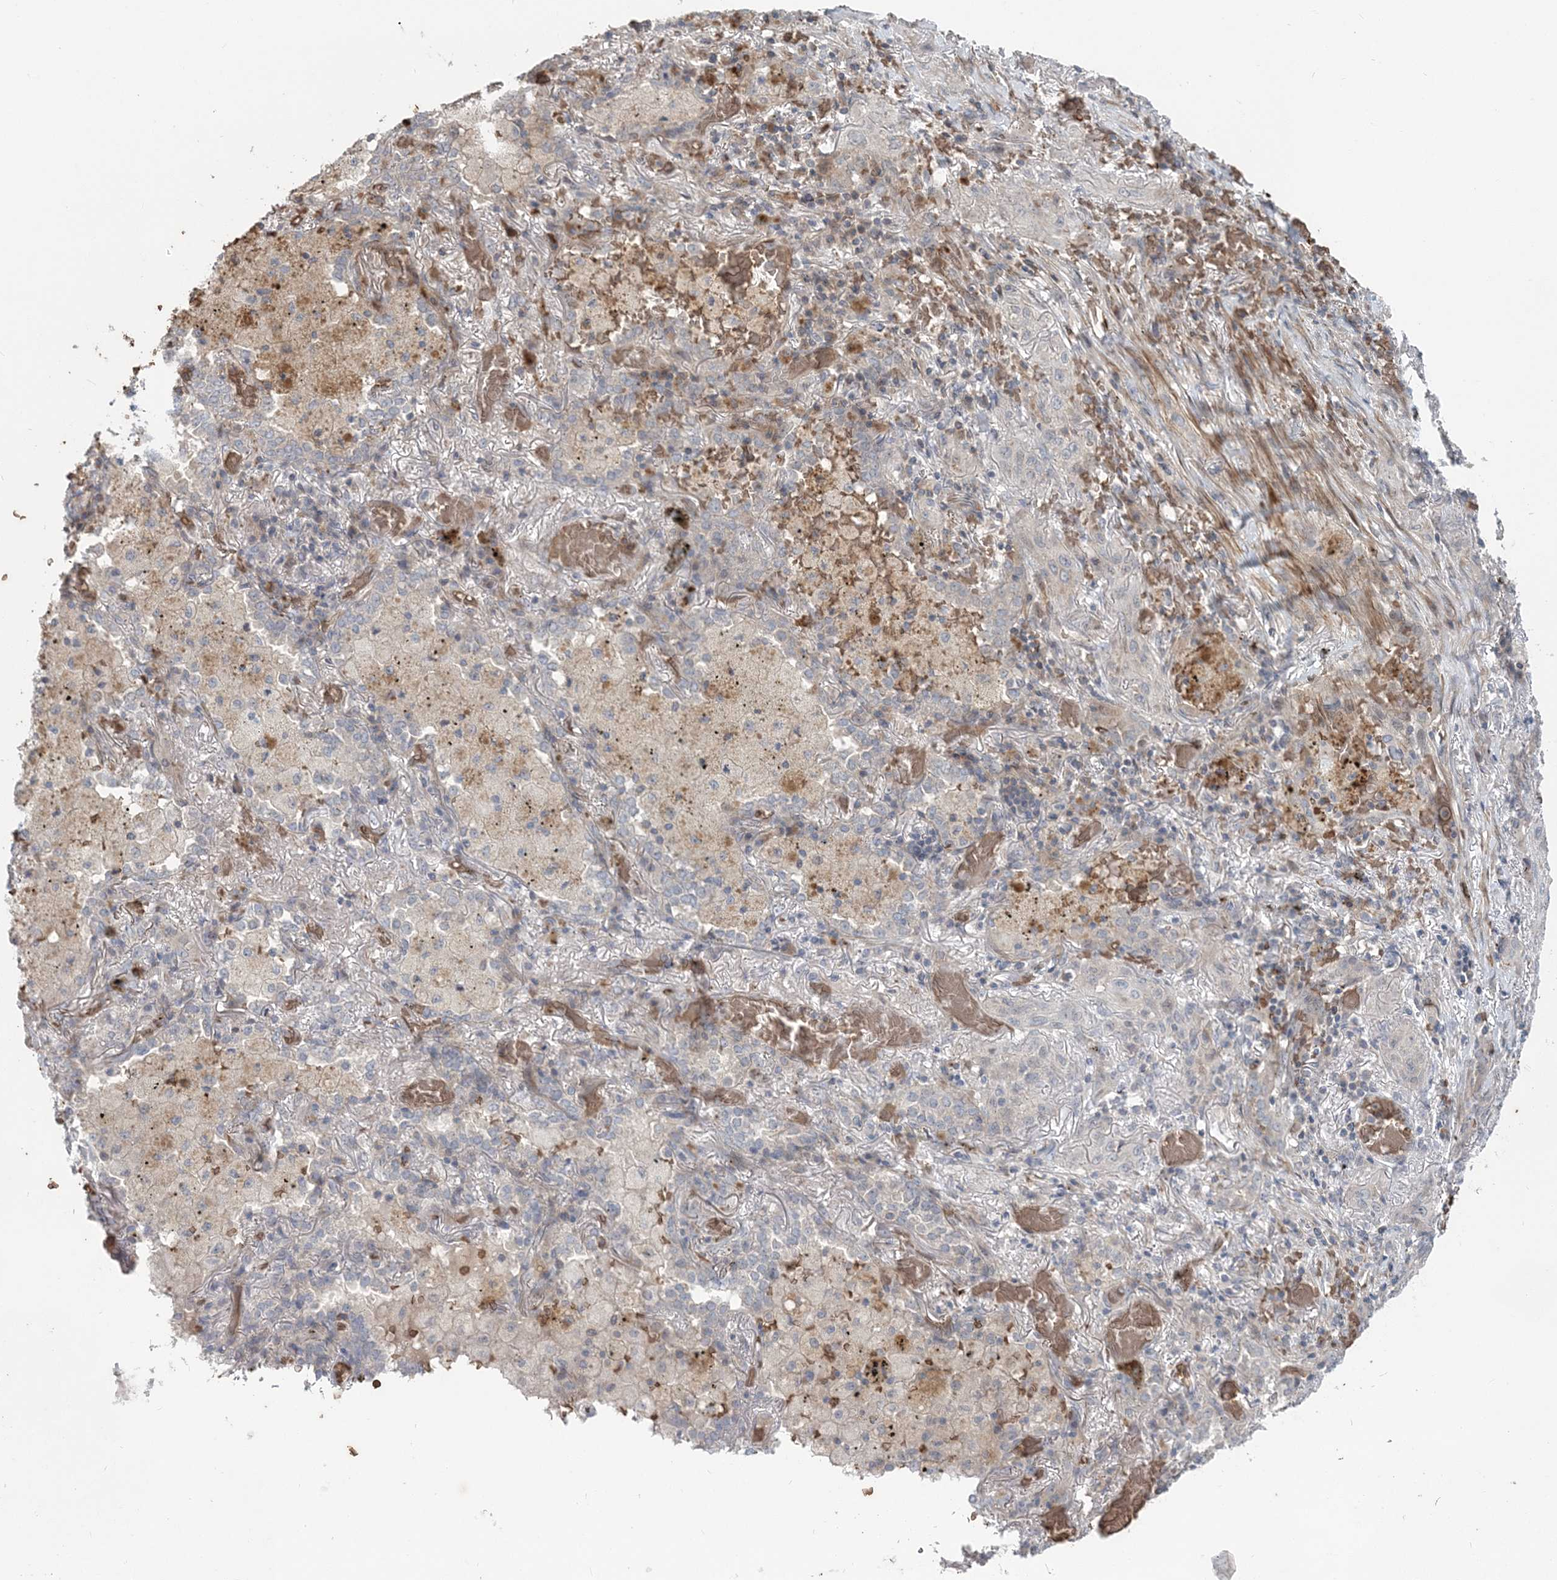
{"staining": {"intensity": "negative", "quantity": "none", "location": "none"}, "tissue": "lung cancer", "cell_type": "Tumor cells", "image_type": "cancer", "snomed": [{"axis": "morphology", "description": "Squamous cell carcinoma, NOS"}, {"axis": "topography", "description": "Lung"}], "caption": "Histopathology image shows no protein staining in tumor cells of squamous cell carcinoma (lung) tissue.", "gene": "SERINC1", "patient": {"sex": "female", "age": 47}}